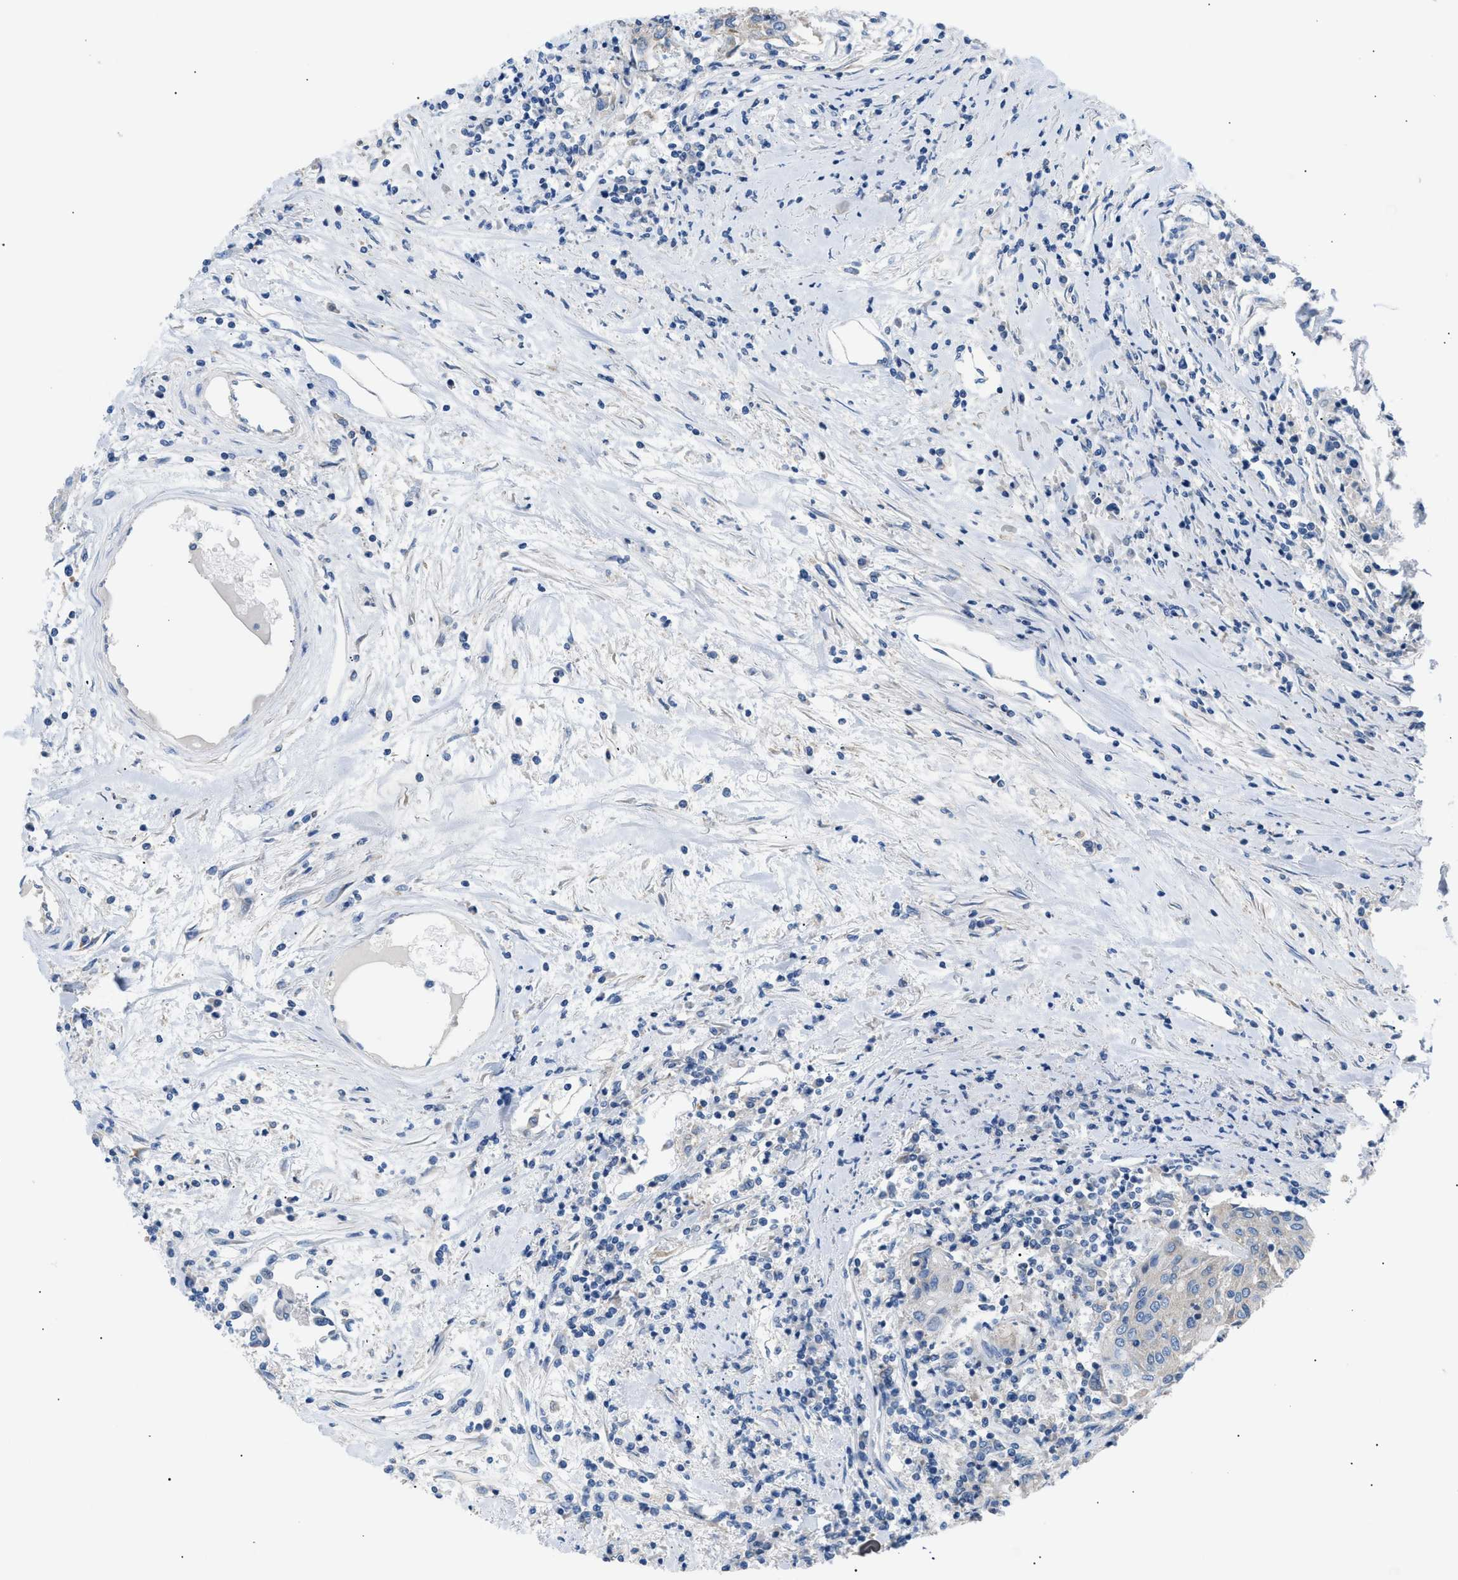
{"staining": {"intensity": "negative", "quantity": "none", "location": "none"}, "tissue": "urothelial cancer", "cell_type": "Tumor cells", "image_type": "cancer", "snomed": [{"axis": "morphology", "description": "Urothelial carcinoma, High grade"}, {"axis": "topography", "description": "Urinary bladder"}], "caption": "A high-resolution image shows IHC staining of high-grade urothelial carcinoma, which reveals no significant positivity in tumor cells.", "gene": "ILDR1", "patient": {"sex": "female", "age": 85}}